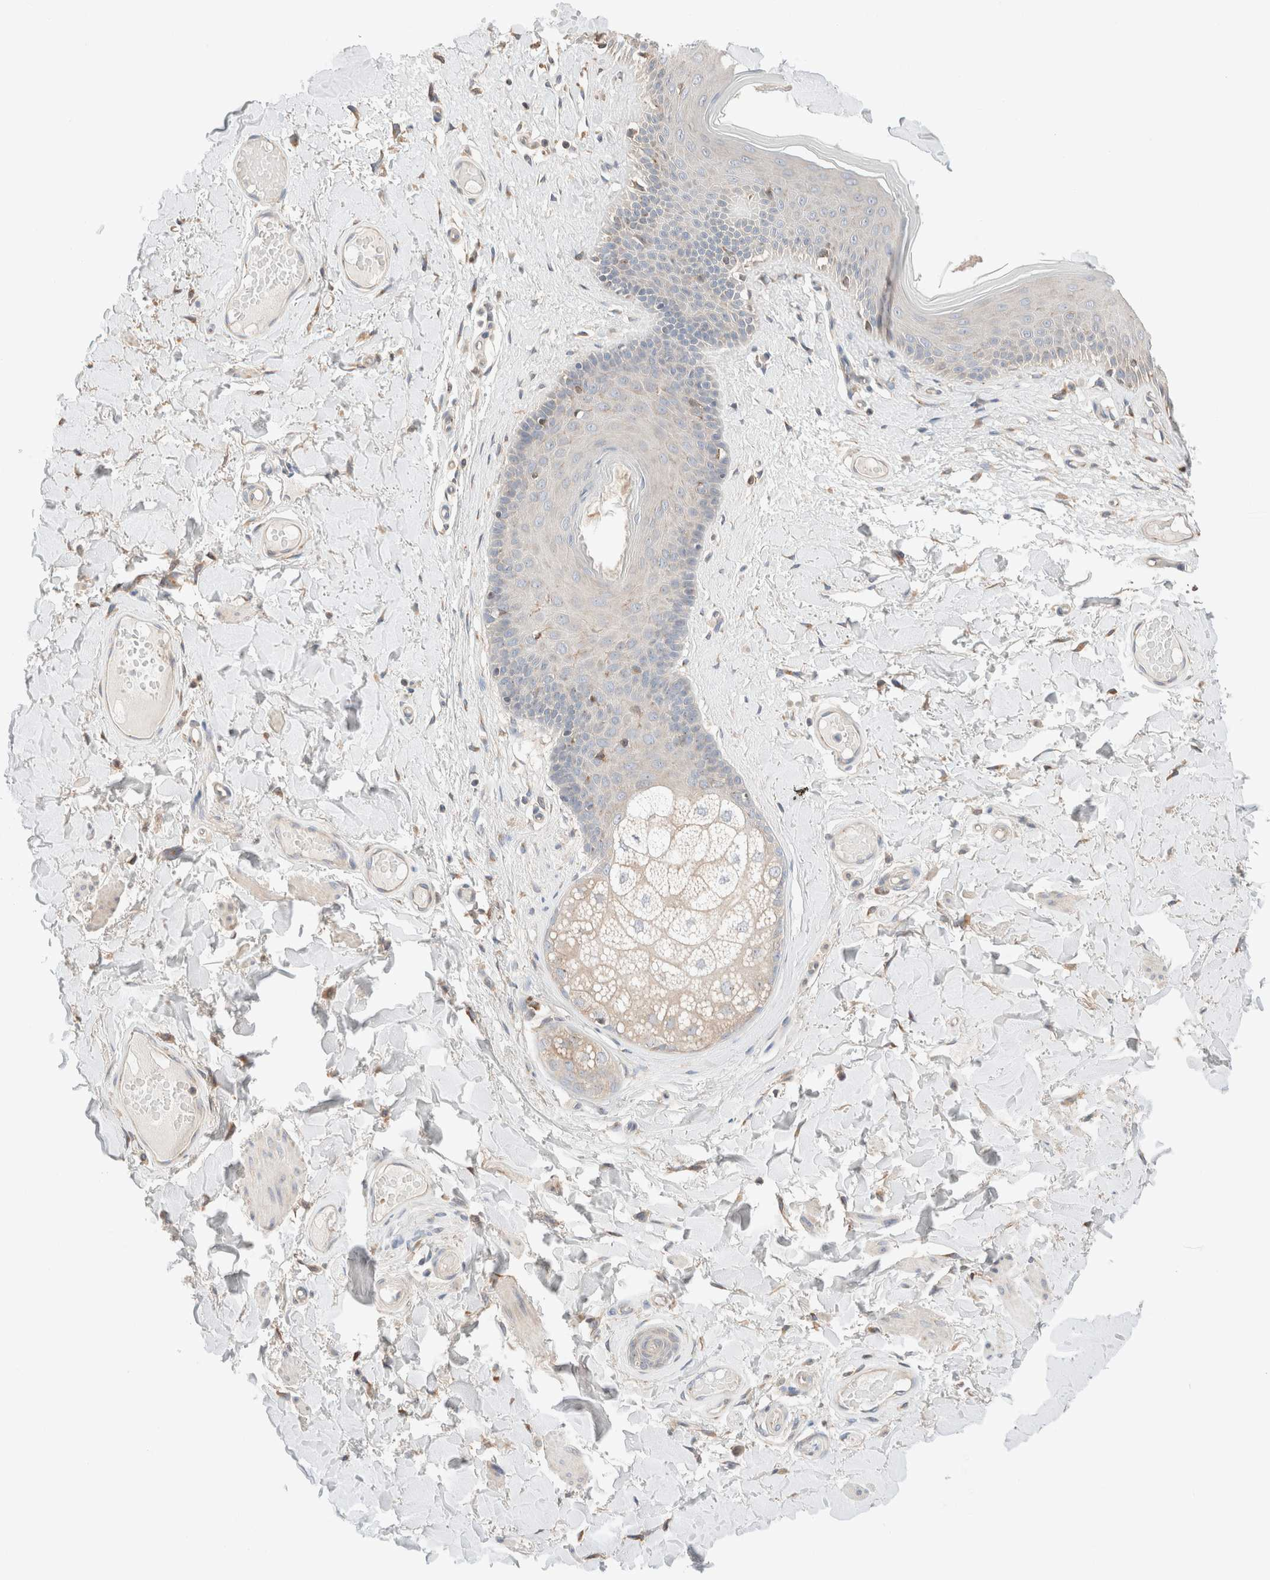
{"staining": {"intensity": "moderate", "quantity": "<25%", "location": "cytoplasmic/membranous"}, "tissue": "skin", "cell_type": "Epidermal cells", "image_type": "normal", "snomed": [{"axis": "morphology", "description": "Normal tissue, NOS"}, {"axis": "topography", "description": "Vulva"}], "caption": "An image showing moderate cytoplasmic/membranous staining in about <25% of epidermal cells in normal skin, as visualized by brown immunohistochemical staining.", "gene": "PCM1", "patient": {"sex": "female", "age": 73}}